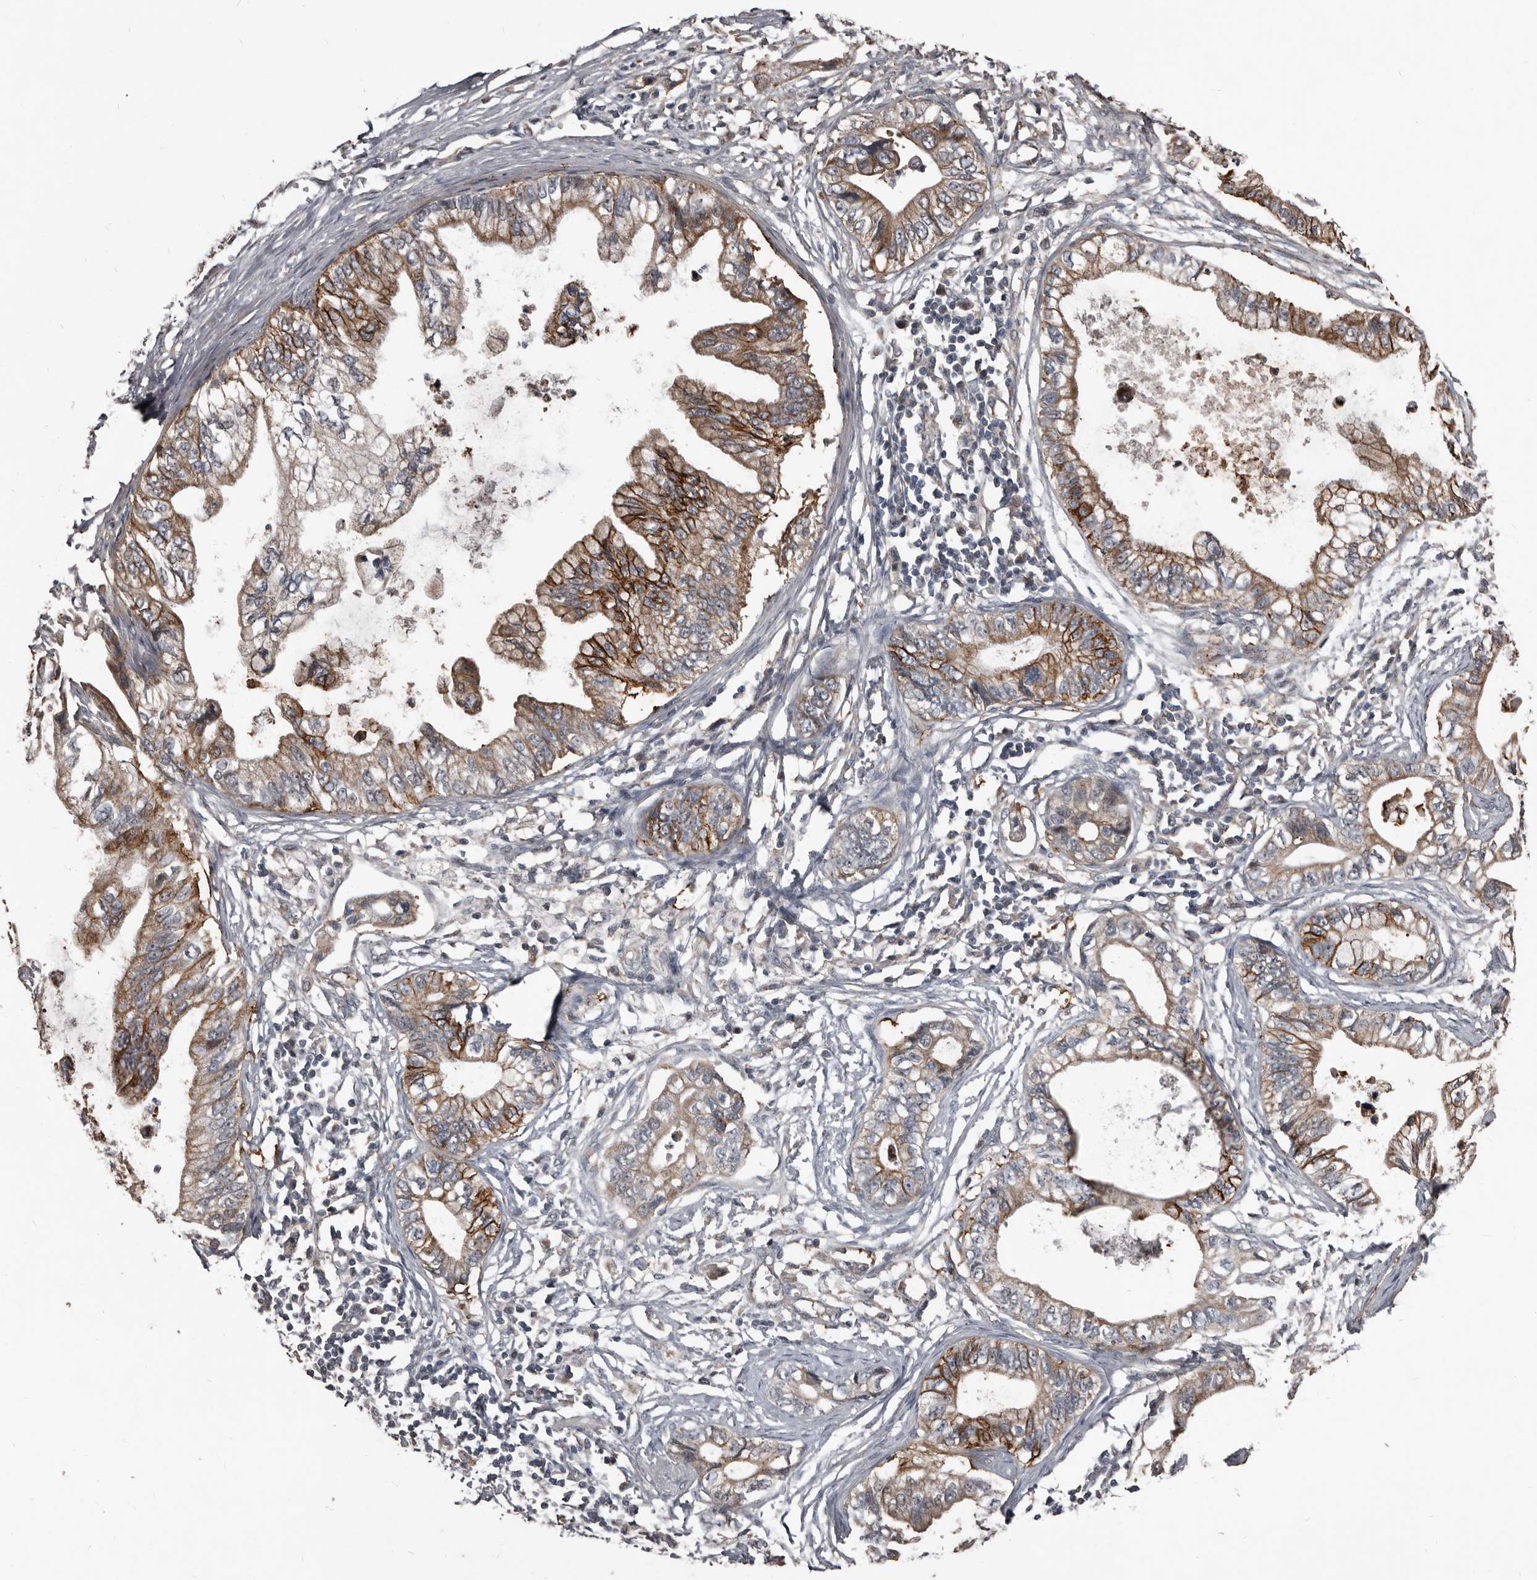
{"staining": {"intensity": "moderate", "quantity": "25%-75%", "location": "cytoplasmic/membranous"}, "tissue": "pancreatic cancer", "cell_type": "Tumor cells", "image_type": "cancer", "snomed": [{"axis": "morphology", "description": "Adenocarcinoma, NOS"}, {"axis": "topography", "description": "Pancreas"}], "caption": "There is medium levels of moderate cytoplasmic/membranous positivity in tumor cells of adenocarcinoma (pancreatic), as demonstrated by immunohistochemical staining (brown color).", "gene": "DHPS", "patient": {"sex": "male", "age": 56}}